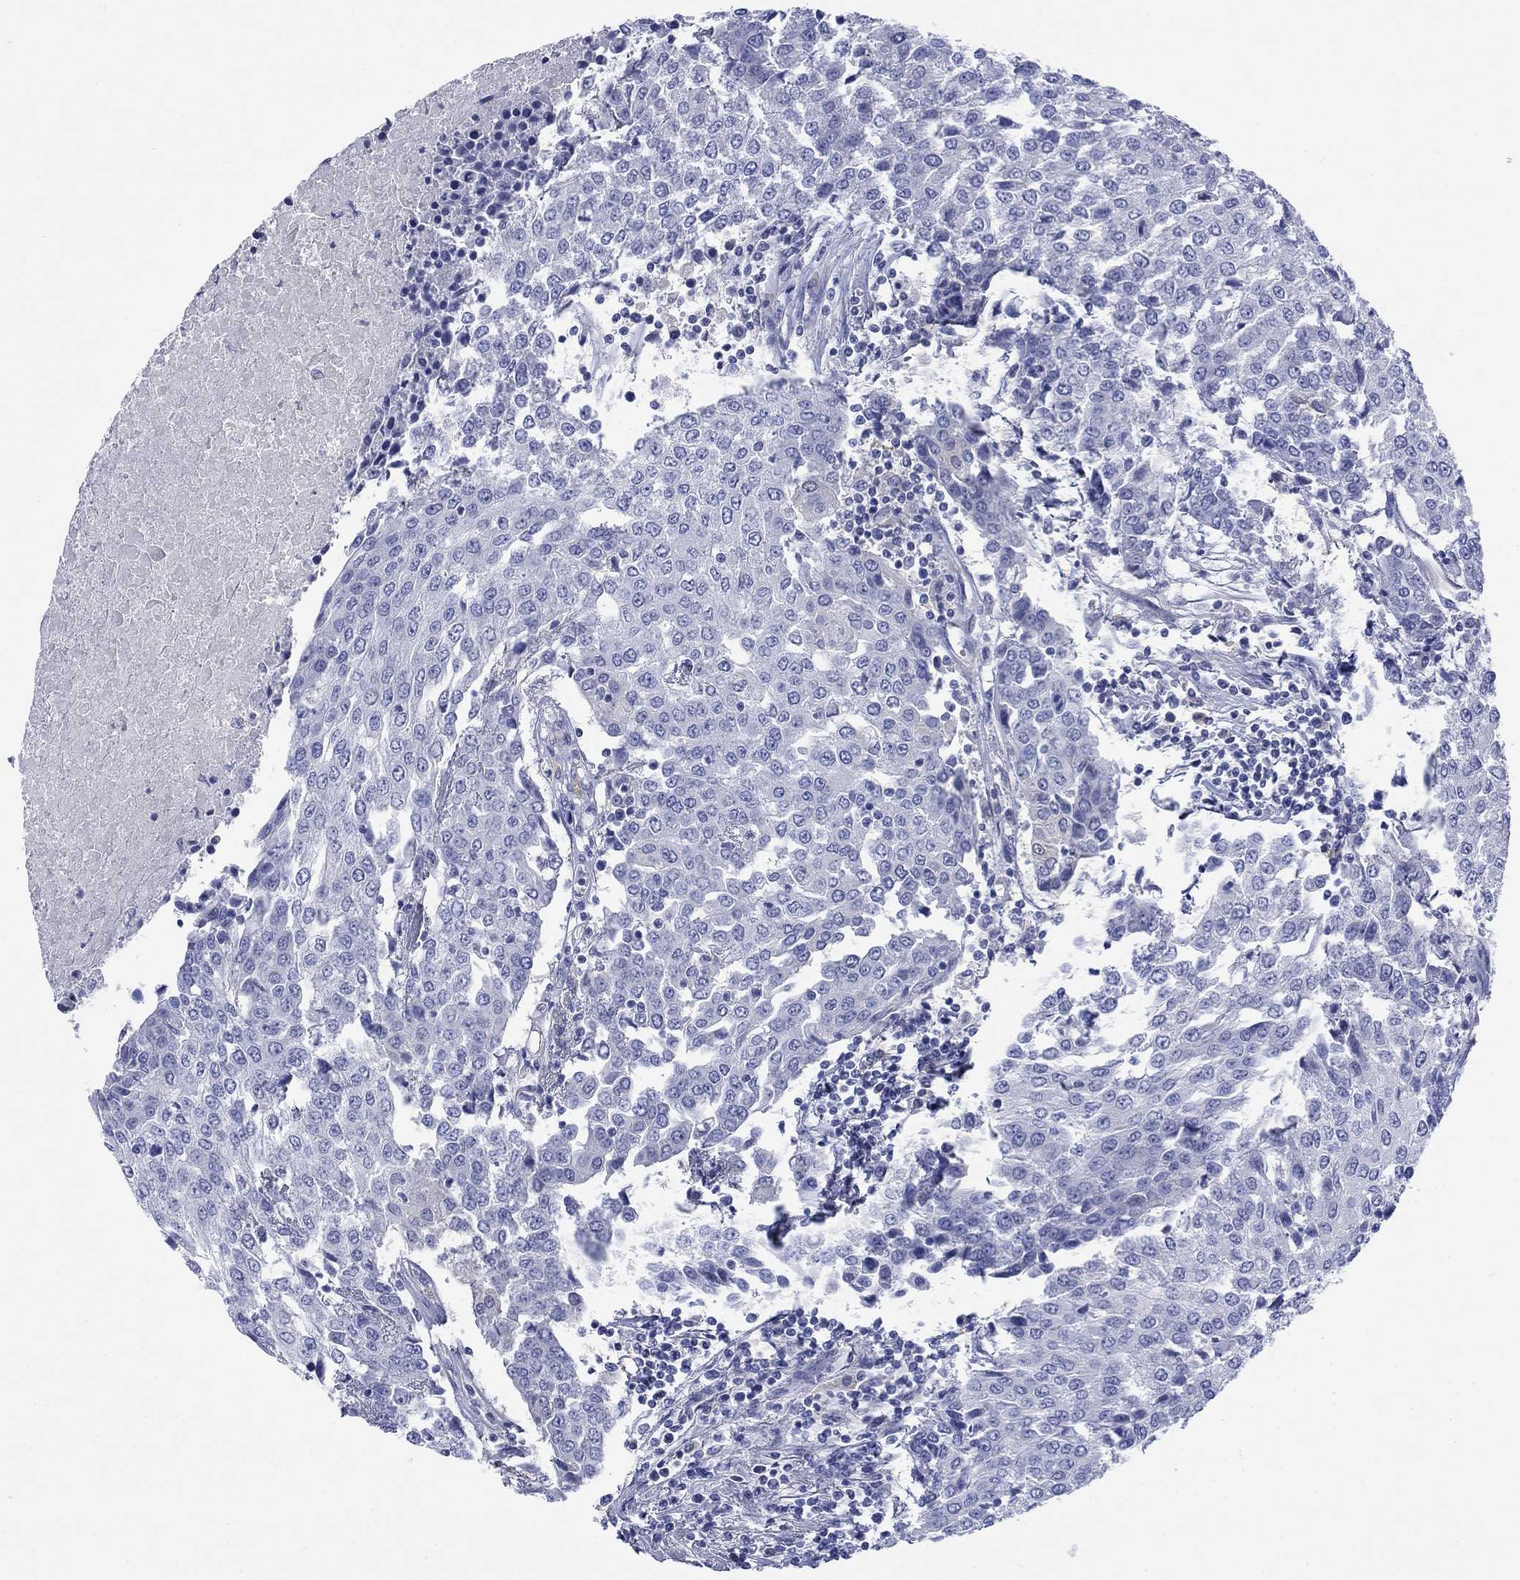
{"staining": {"intensity": "negative", "quantity": "none", "location": "none"}, "tissue": "urothelial cancer", "cell_type": "Tumor cells", "image_type": "cancer", "snomed": [{"axis": "morphology", "description": "Urothelial carcinoma, High grade"}, {"axis": "topography", "description": "Urinary bladder"}], "caption": "Histopathology image shows no protein staining in tumor cells of urothelial carcinoma (high-grade) tissue. (Immunohistochemistry (ihc), brightfield microscopy, high magnification).", "gene": "PTPRZ1", "patient": {"sex": "female", "age": 85}}